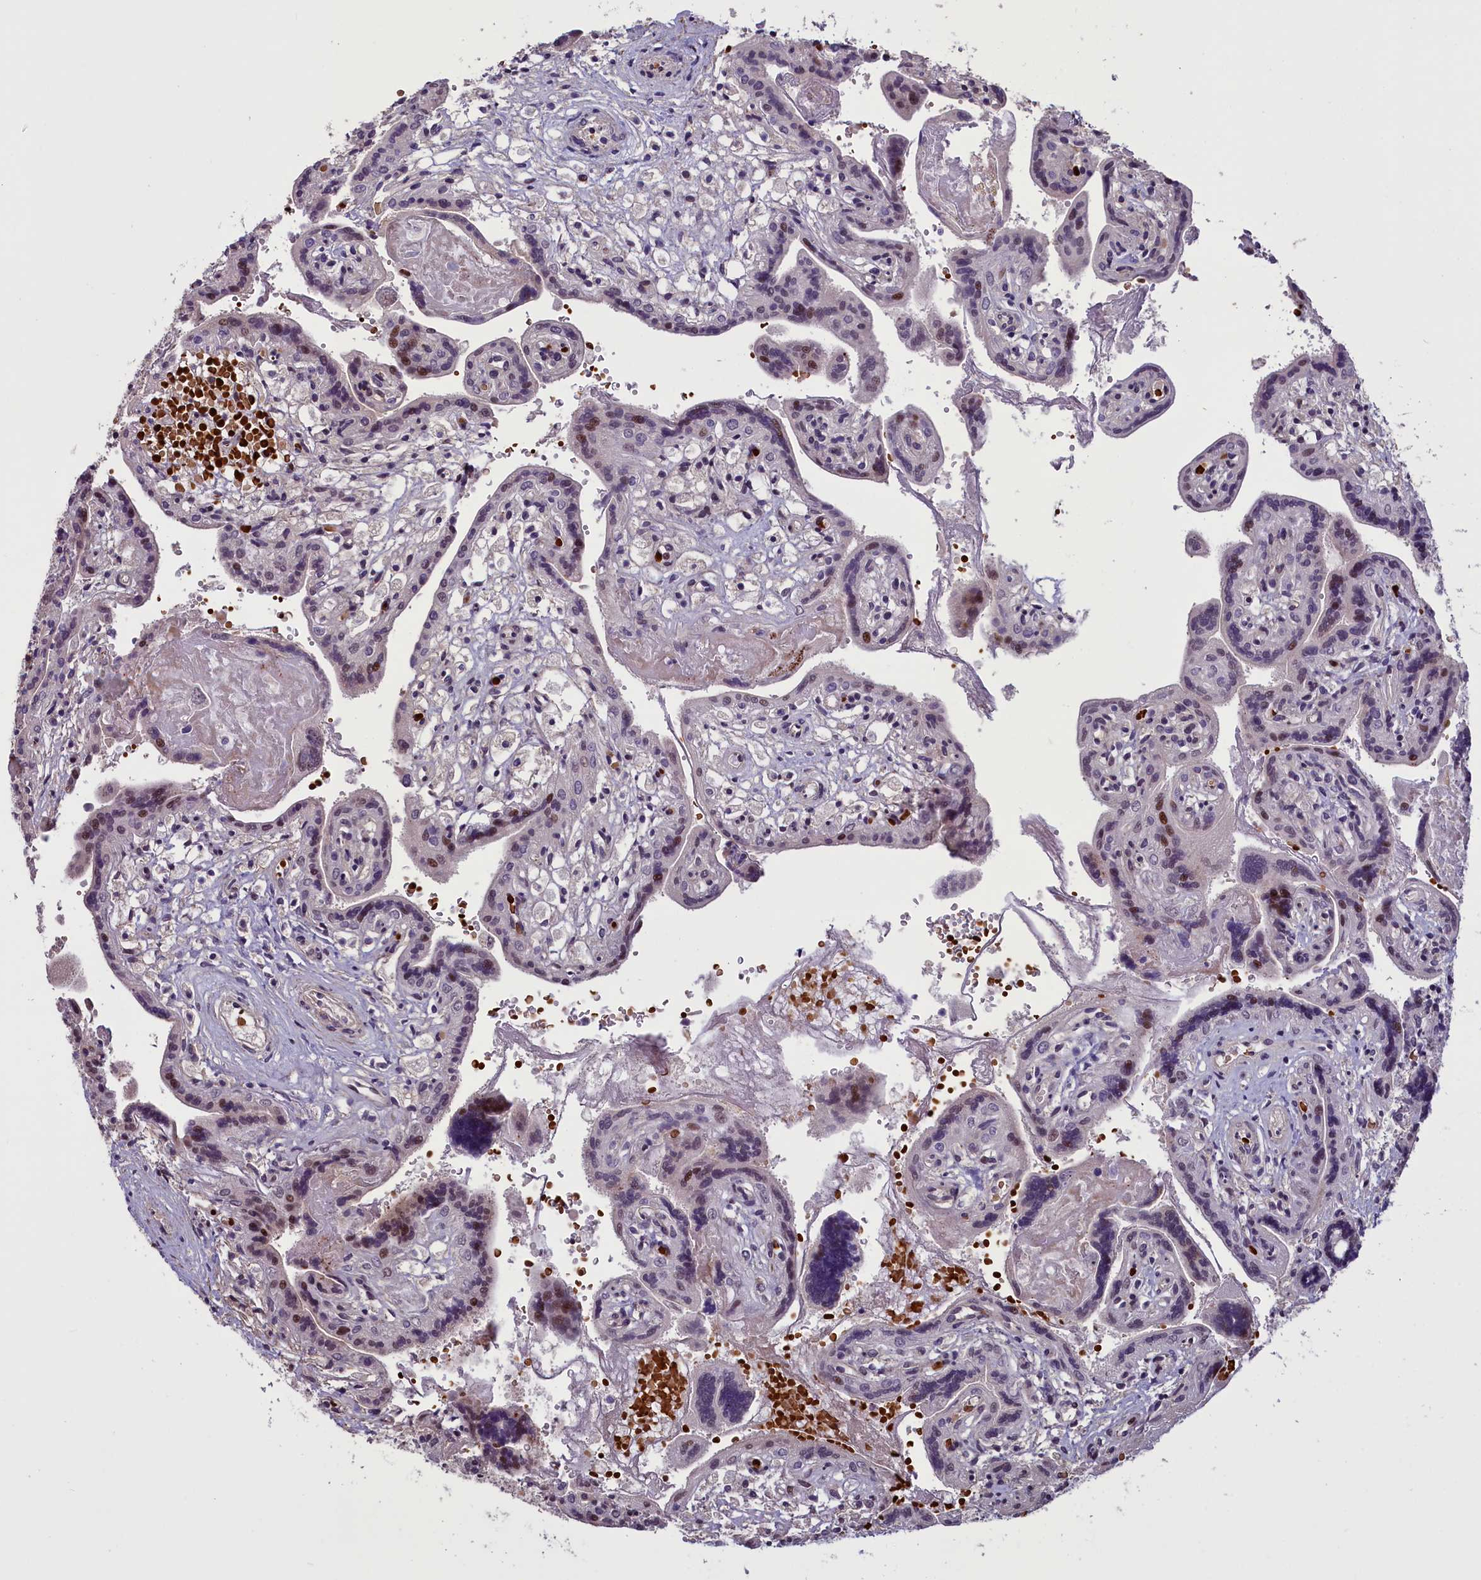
{"staining": {"intensity": "moderate", "quantity": "25%-75%", "location": "nuclear"}, "tissue": "placenta", "cell_type": "Trophoblastic cells", "image_type": "normal", "snomed": [{"axis": "morphology", "description": "Normal tissue, NOS"}, {"axis": "topography", "description": "Placenta"}], "caption": "Placenta stained for a protein (brown) exhibits moderate nuclear positive positivity in approximately 25%-75% of trophoblastic cells.", "gene": "SHFL", "patient": {"sex": "female", "age": 37}}